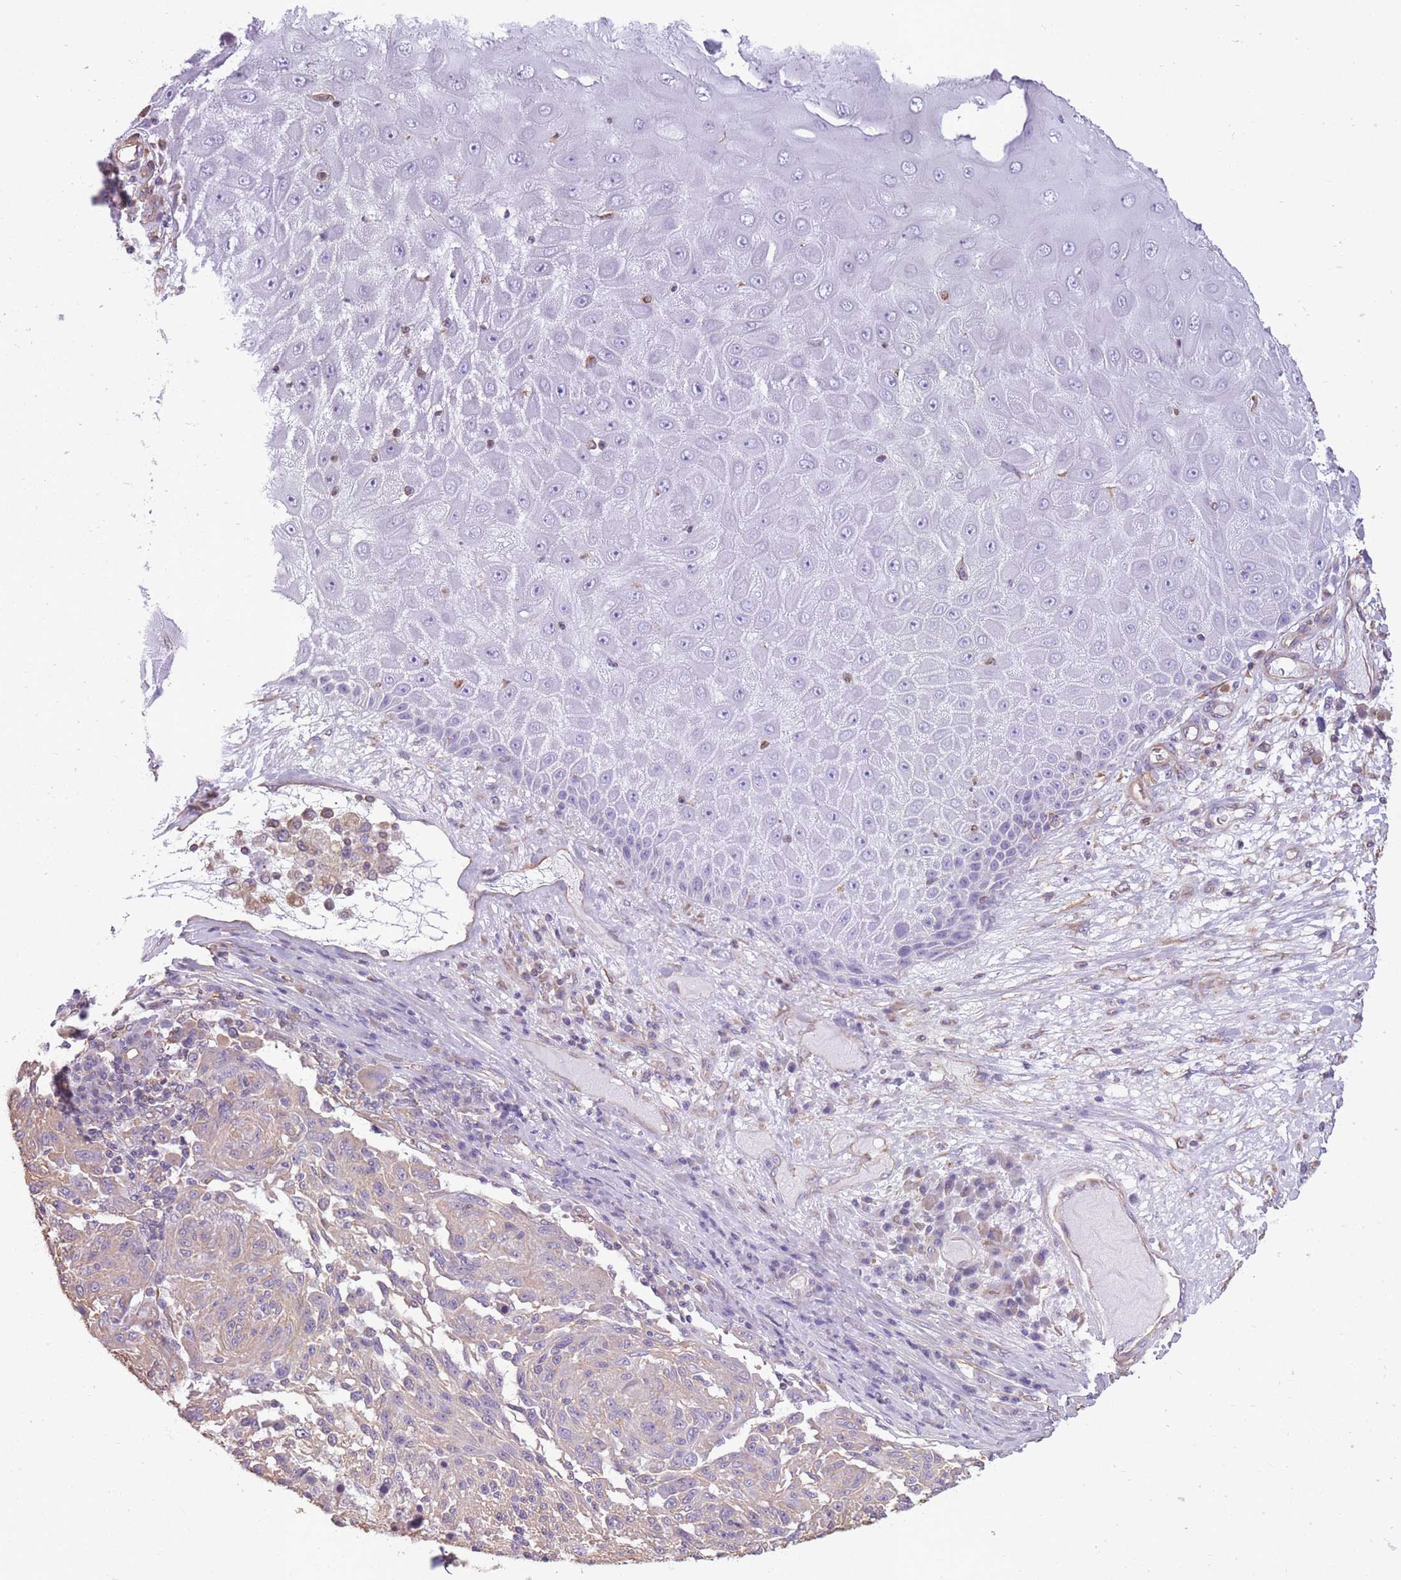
{"staining": {"intensity": "weak", "quantity": "<25%", "location": "cytoplasmic/membranous"}, "tissue": "melanoma", "cell_type": "Tumor cells", "image_type": "cancer", "snomed": [{"axis": "morphology", "description": "Malignant melanoma, NOS"}, {"axis": "topography", "description": "Skin"}], "caption": "Immunohistochemistry (IHC) of human malignant melanoma exhibits no expression in tumor cells.", "gene": "ADD1", "patient": {"sex": "male", "age": 53}}